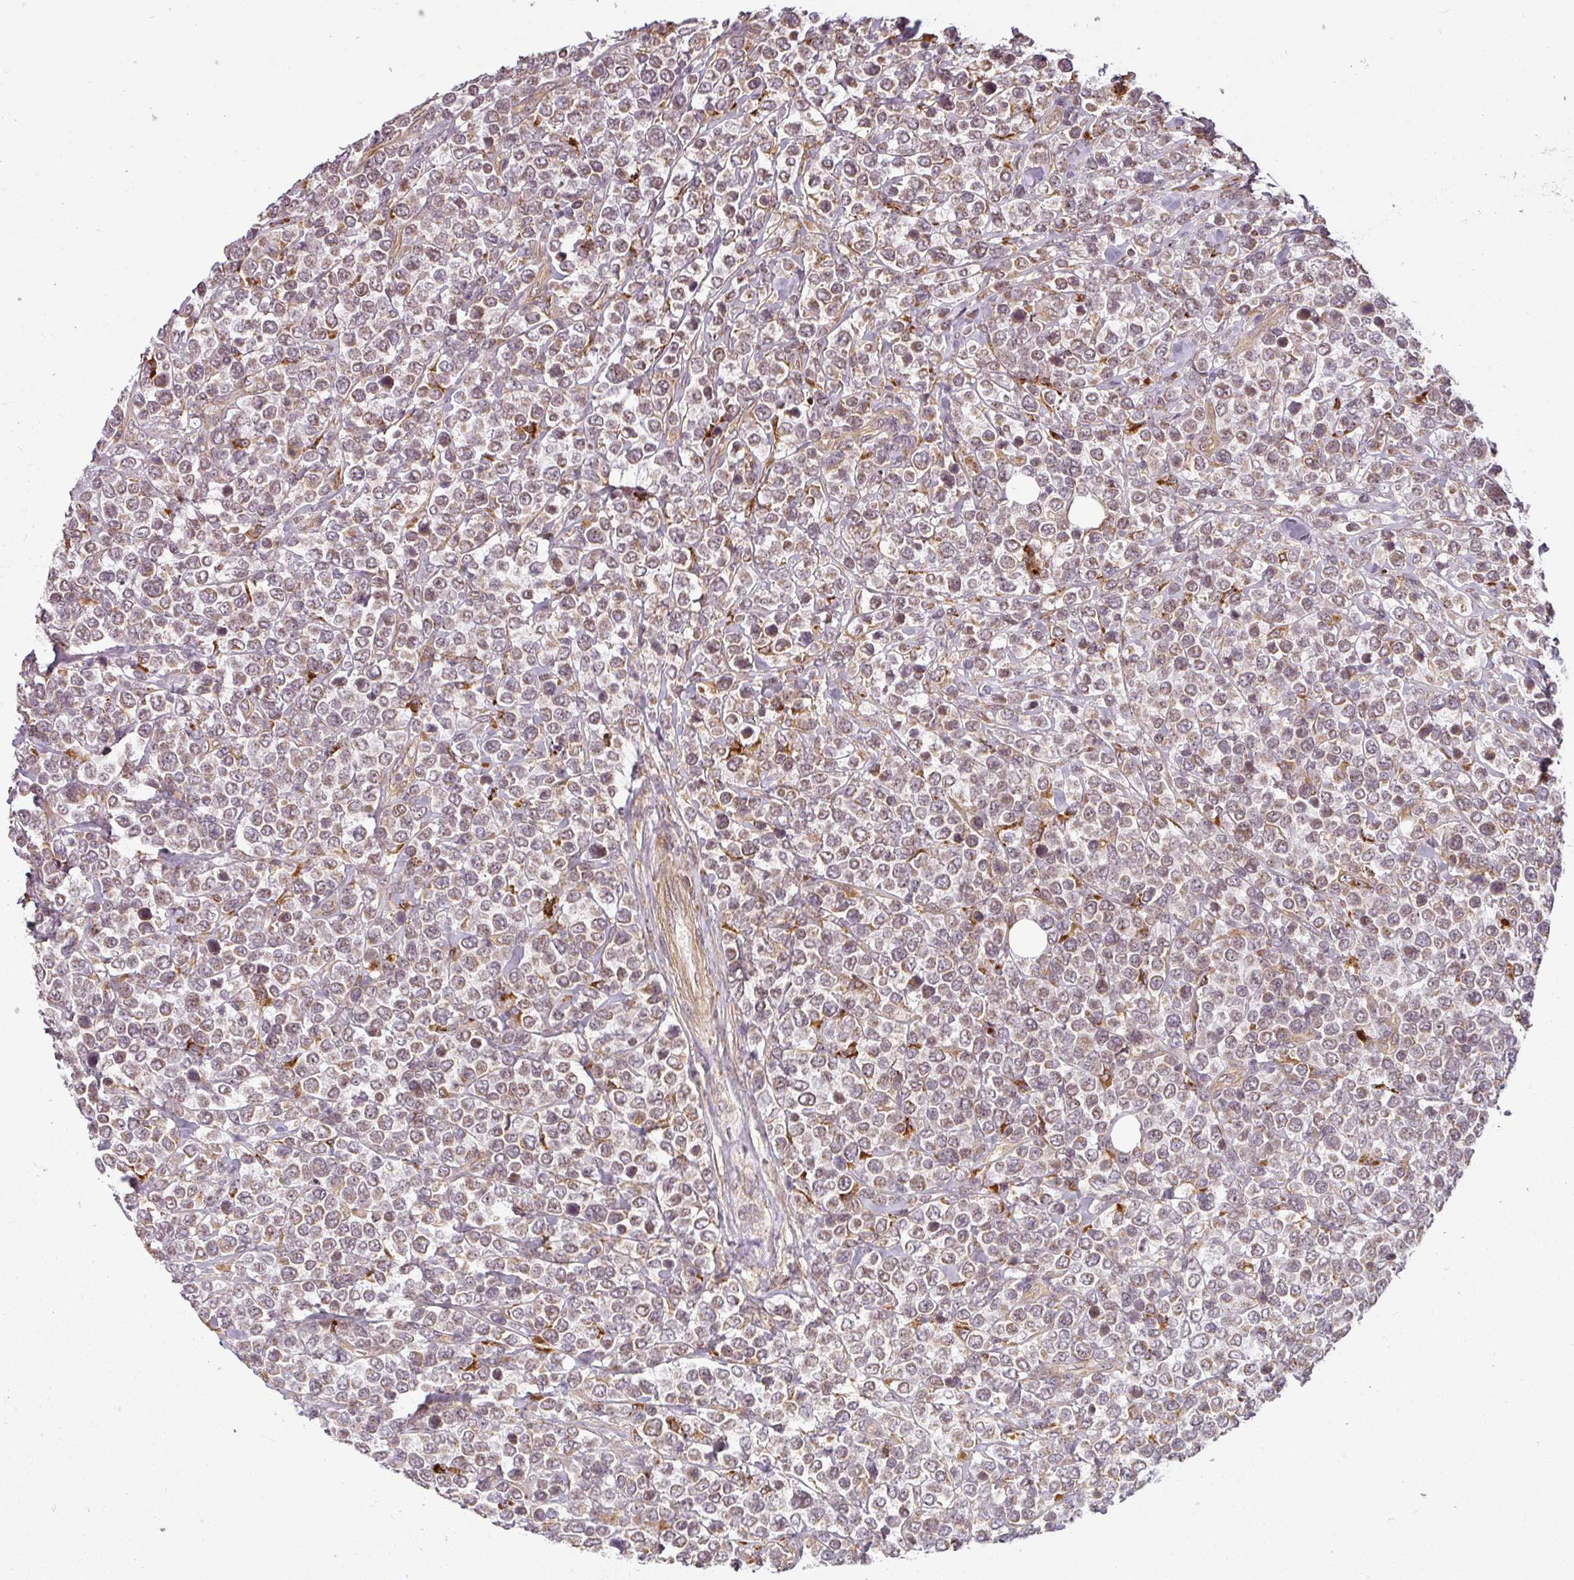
{"staining": {"intensity": "weak", "quantity": ">75%", "location": "cytoplasmic/membranous,nuclear"}, "tissue": "lymphoma", "cell_type": "Tumor cells", "image_type": "cancer", "snomed": [{"axis": "morphology", "description": "Malignant lymphoma, non-Hodgkin's type, Low grade"}, {"axis": "topography", "description": "Lymph node"}], "caption": "Tumor cells exhibit low levels of weak cytoplasmic/membranous and nuclear staining in about >75% of cells in human low-grade malignant lymphoma, non-Hodgkin's type. Ihc stains the protein in brown and the nuclei are stained blue.", "gene": "DIMT1", "patient": {"sex": "male", "age": 60}}